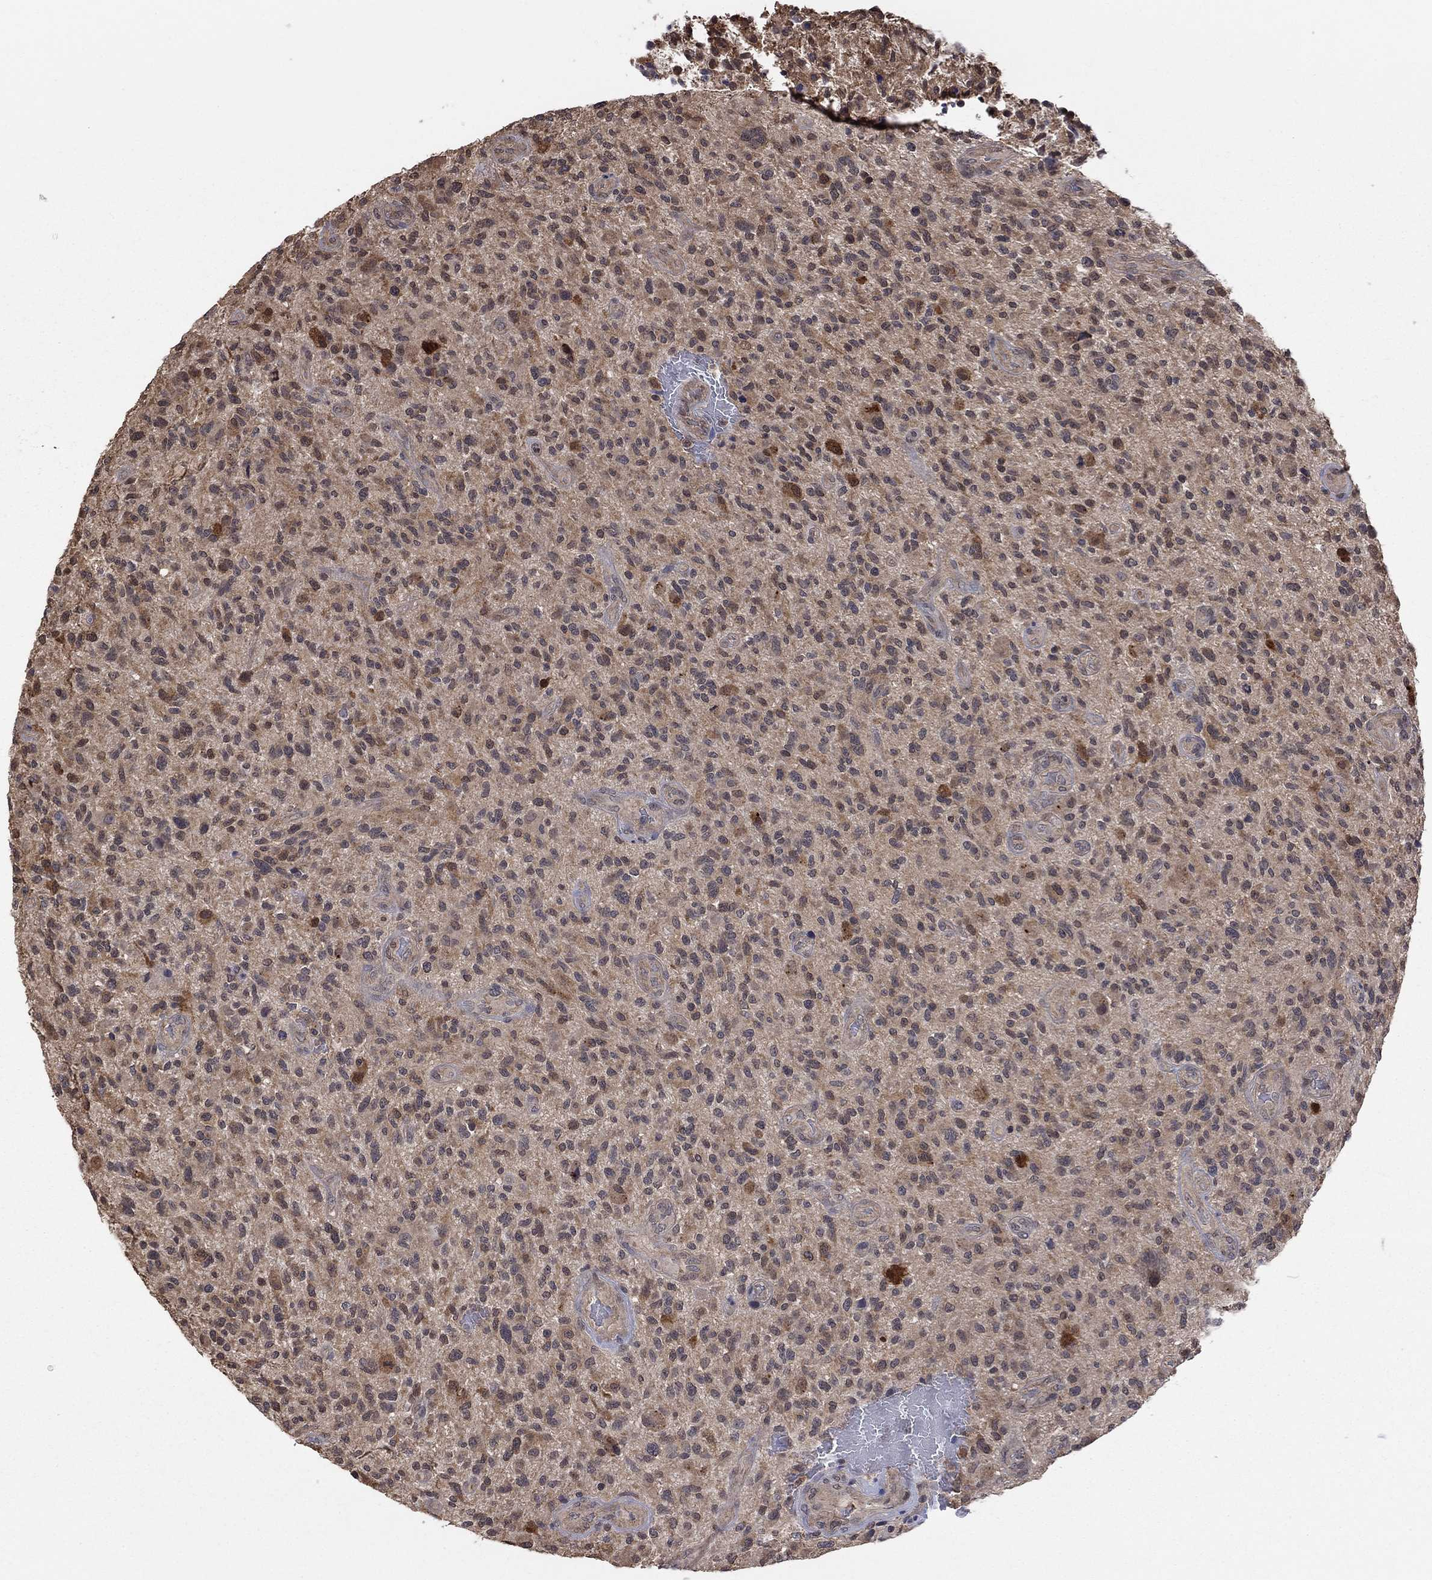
{"staining": {"intensity": "negative", "quantity": "none", "location": "none"}, "tissue": "glioma", "cell_type": "Tumor cells", "image_type": "cancer", "snomed": [{"axis": "morphology", "description": "Glioma, malignant, High grade"}, {"axis": "topography", "description": "Brain"}], "caption": "Photomicrograph shows no significant protein expression in tumor cells of glioma. The staining is performed using DAB (3,3'-diaminobenzidine) brown chromogen with nuclei counter-stained in using hematoxylin.", "gene": "RNF114", "patient": {"sex": "male", "age": 47}}